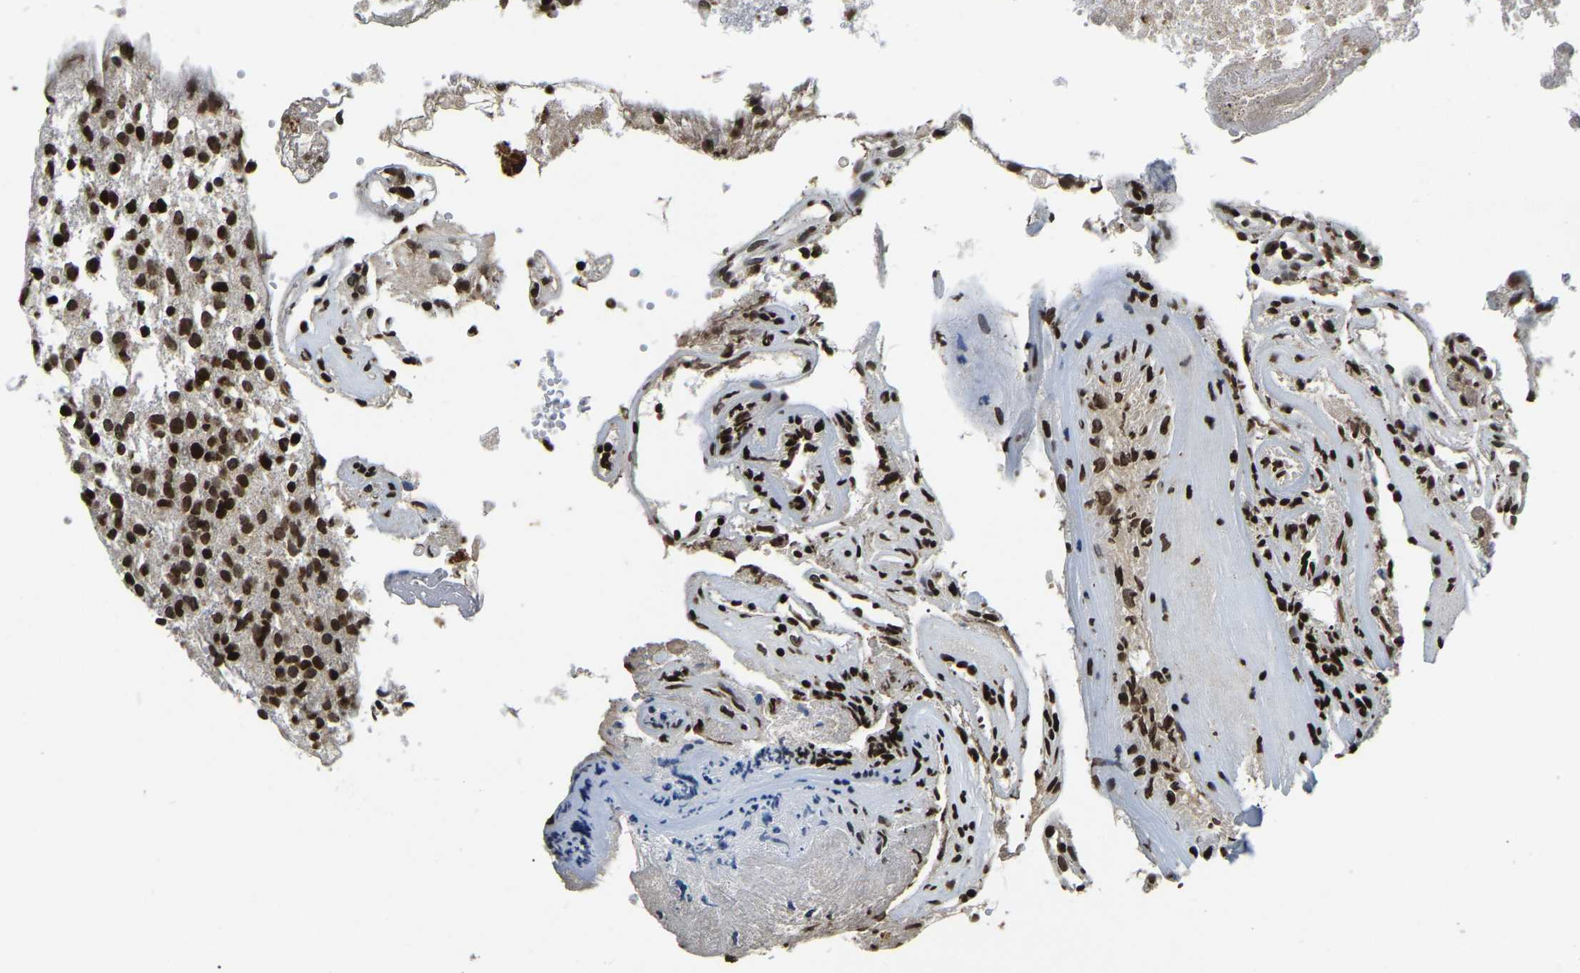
{"staining": {"intensity": "strong", "quantity": ">75%", "location": "nuclear"}, "tissue": "glioma", "cell_type": "Tumor cells", "image_type": "cancer", "snomed": [{"axis": "morphology", "description": "Glioma, malignant, High grade"}, {"axis": "topography", "description": "Brain"}], "caption": "Glioma stained with a protein marker displays strong staining in tumor cells.", "gene": "LRRC61", "patient": {"sex": "female", "age": 59}}